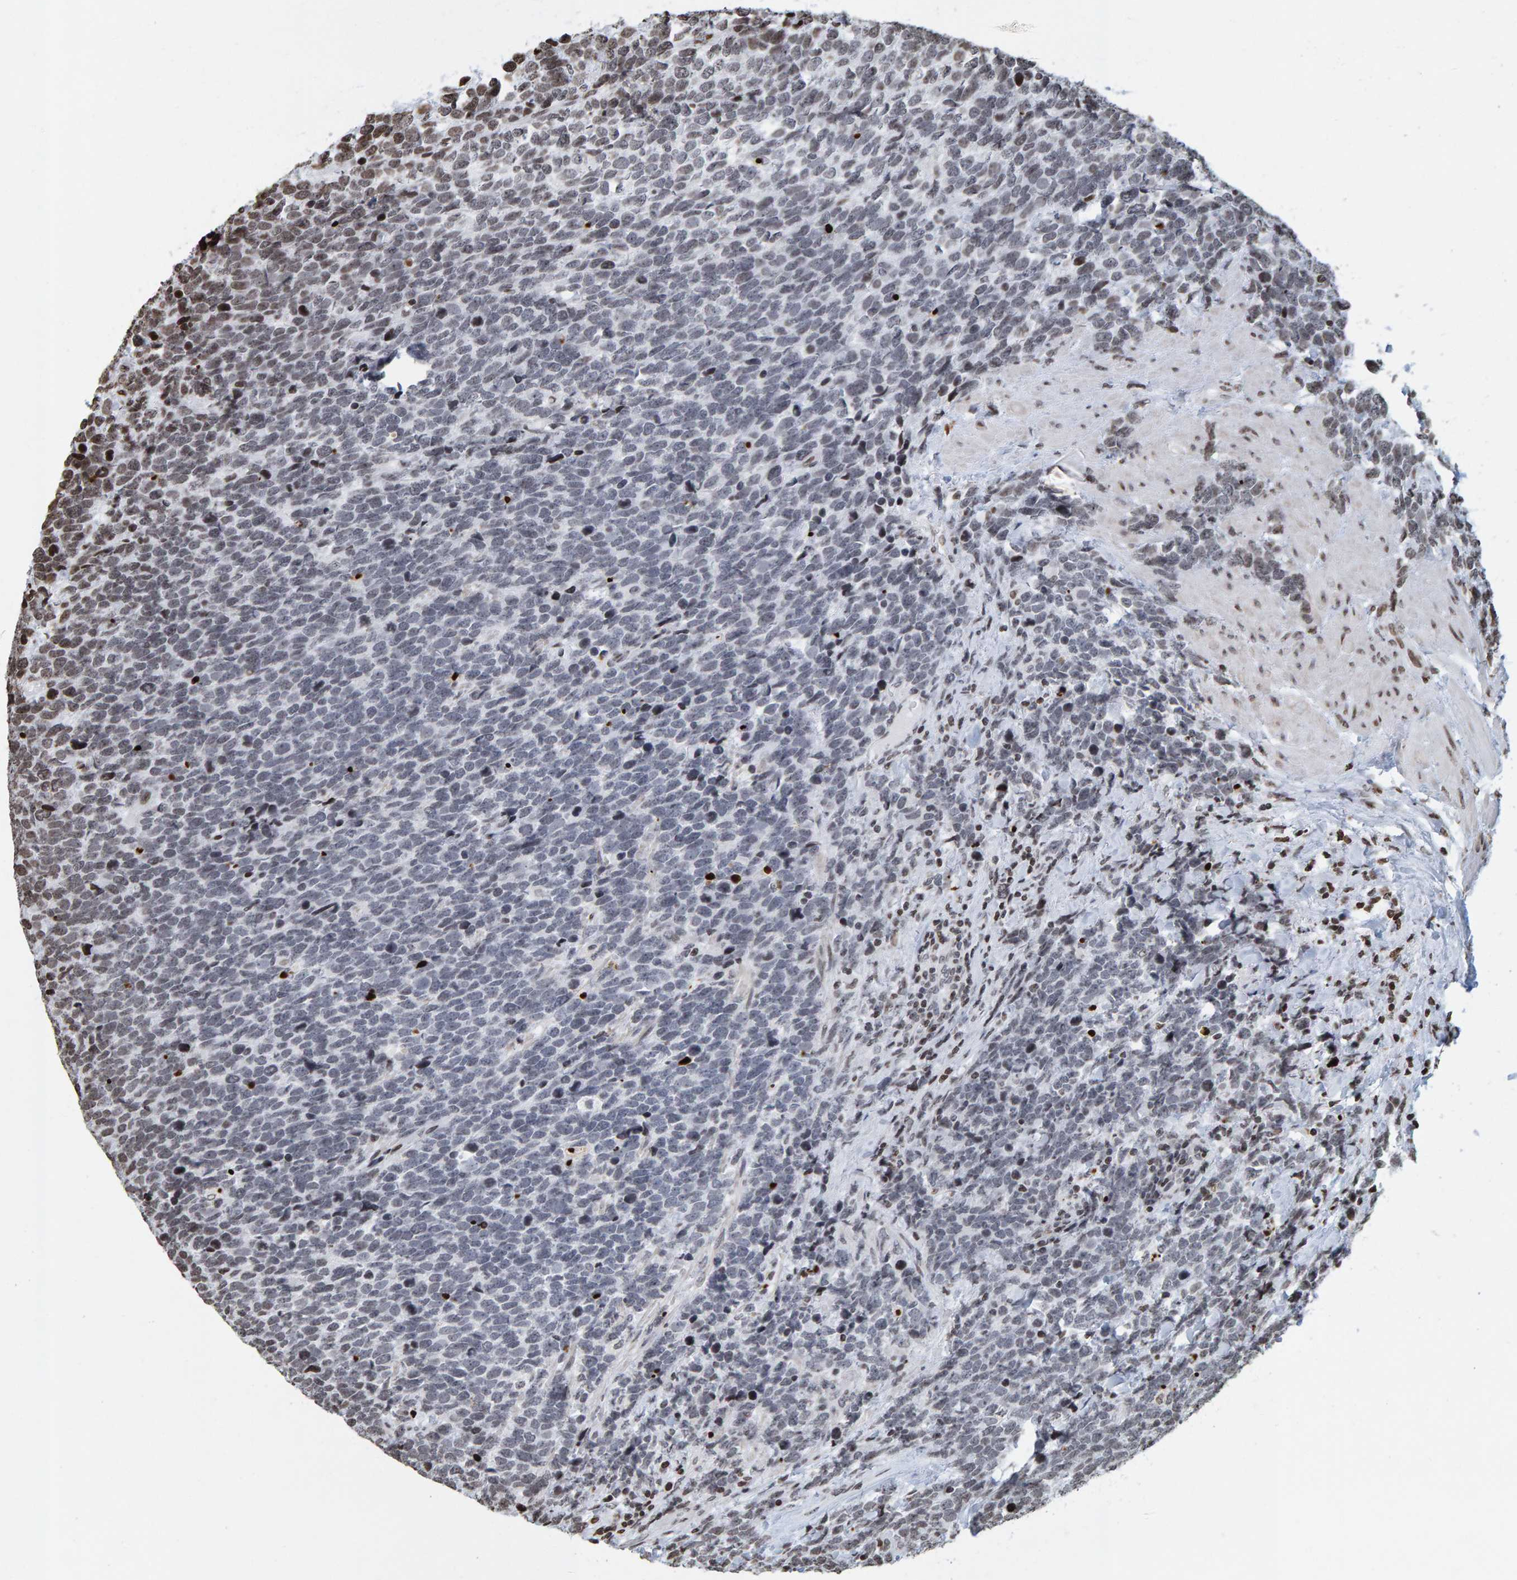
{"staining": {"intensity": "negative", "quantity": "none", "location": "none"}, "tissue": "urothelial cancer", "cell_type": "Tumor cells", "image_type": "cancer", "snomed": [{"axis": "morphology", "description": "Urothelial carcinoma, High grade"}, {"axis": "topography", "description": "Urinary bladder"}], "caption": "Urothelial cancer was stained to show a protein in brown. There is no significant expression in tumor cells.", "gene": "BRF2", "patient": {"sex": "female", "age": 82}}